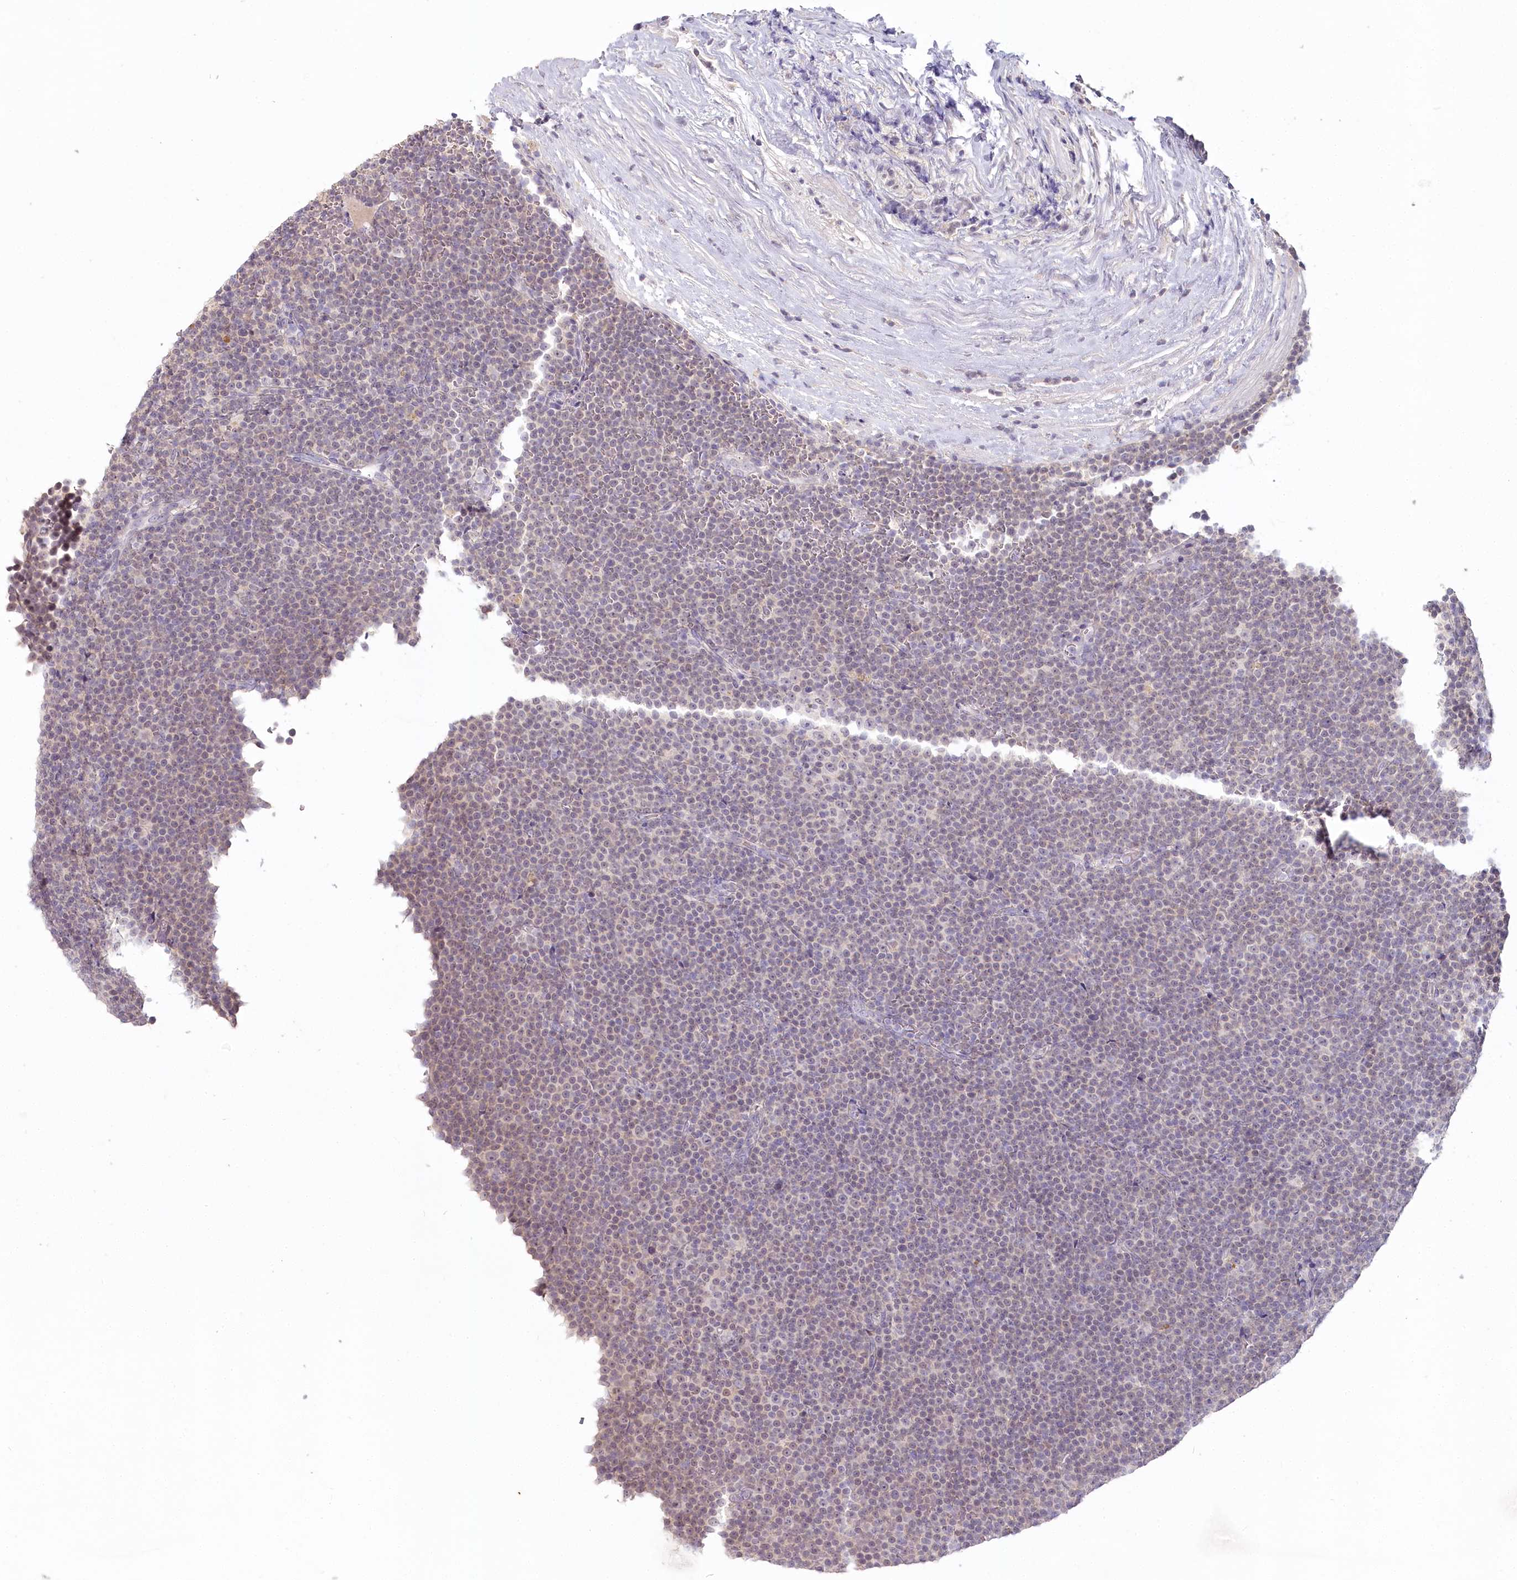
{"staining": {"intensity": "negative", "quantity": "none", "location": "none"}, "tissue": "lymphoma", "cell_type": "Tumor cells", "image_type": "cancer", "snomed": [{"axis": "morphology", "description": "Malignant lymphoma, non-Hodgkin's type, Low grade"}, {"axis": "topography", "description": "Lymph node"}], "caption": "Immunohistochemistry (IHC) image of neoplastic tissue: human malignant lymphoma, non-Hodgkin's type (low-grade) stained with DAB (3,3'-diaminobenzidine) shows no significant protein expression in tumor cells.", "gene": "USP11", "patient": {"sex": "female", "age": 67}}